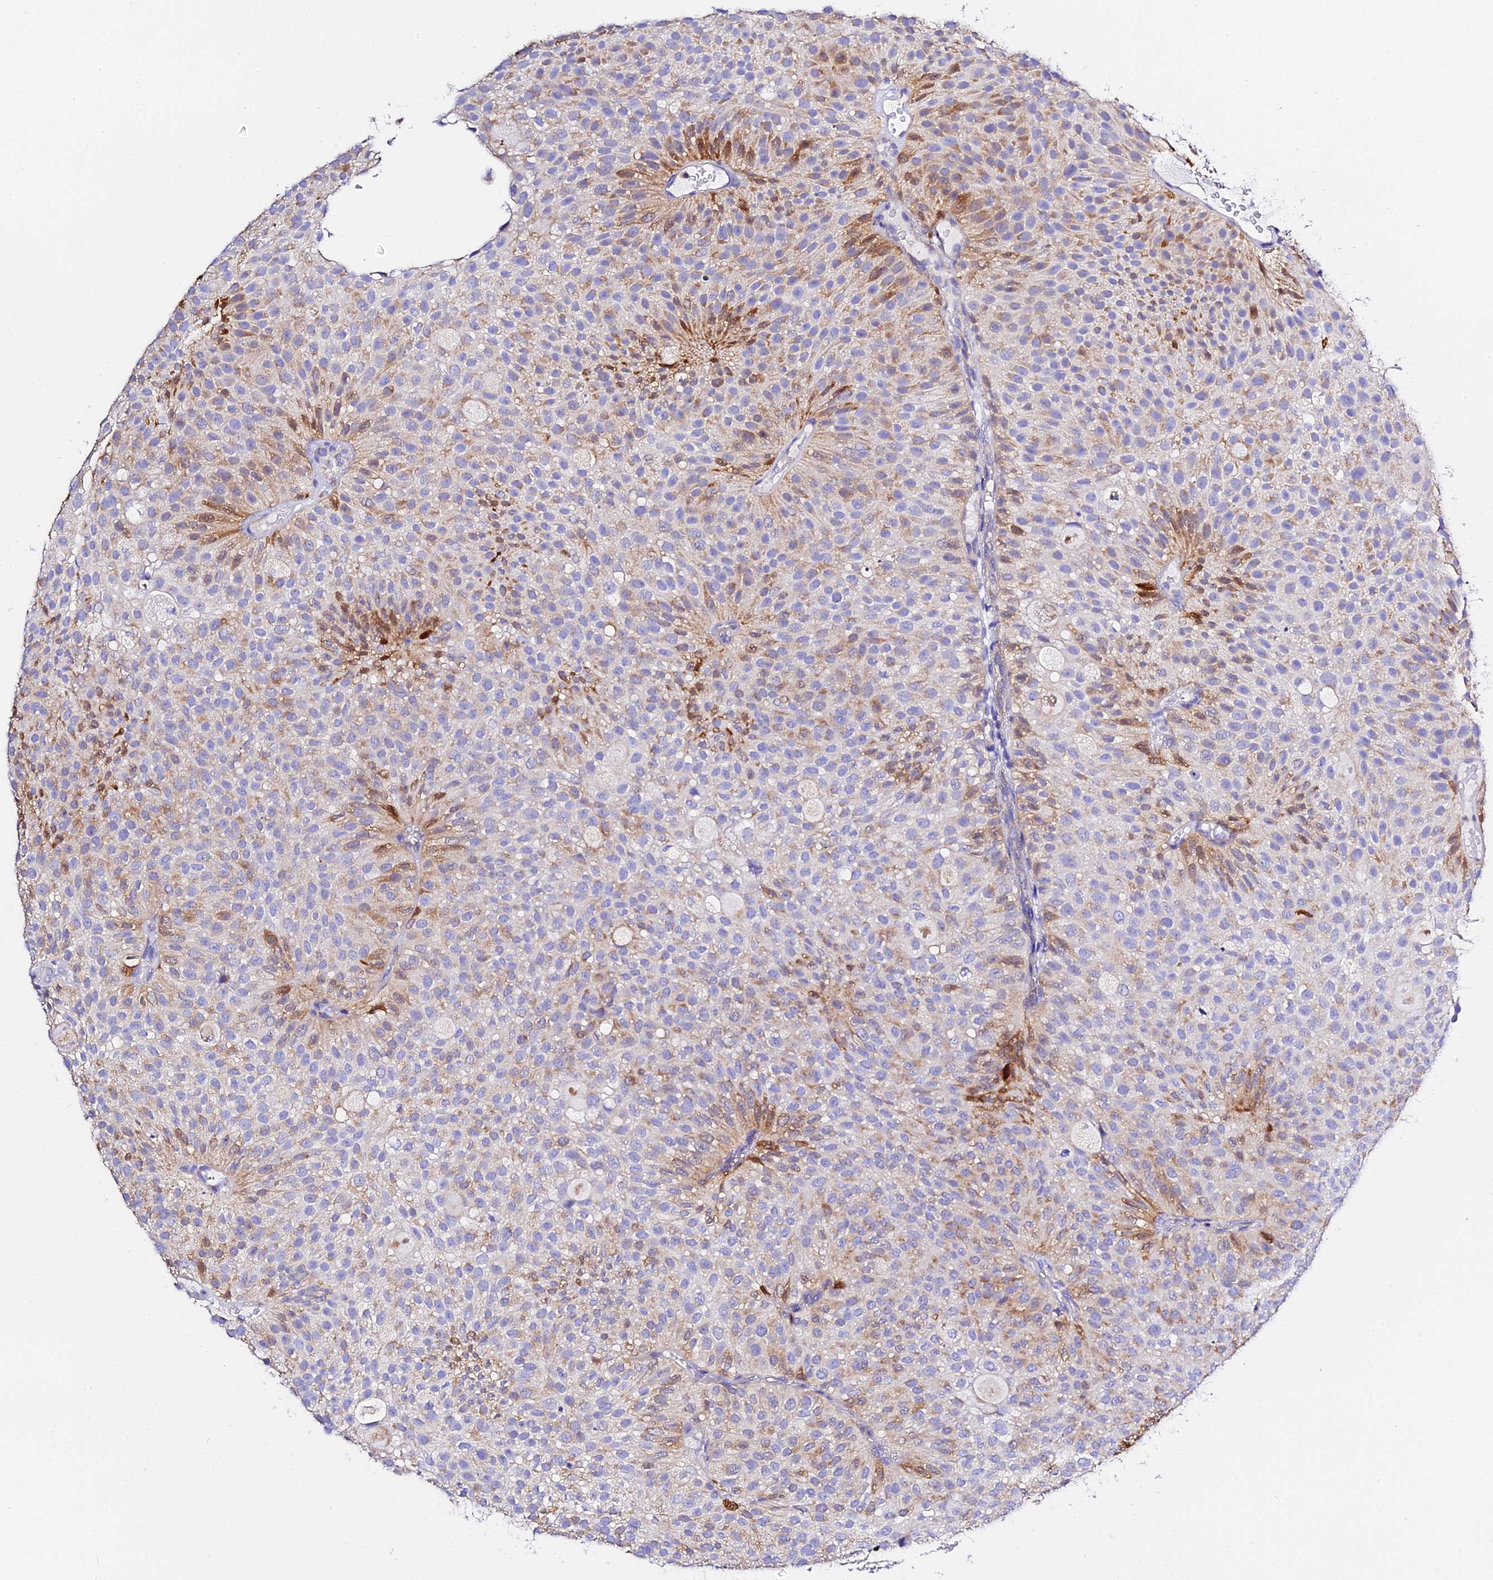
{"staining": {"intensity": "moderate", "quantity": "<25%", "location": "cytoplasmic/membranous"}, "tissue": "urothelial cancer", "cell_type": "Tumor cells", "image_type": "cancer", "snomed": [{"axis": "morphology", "description": "Urothelial carcinoma, Low grade"}, {"axis": "topography", "description": "Urinary bladder"}], "caption": "IHC photomicrograph of low-grade urothelial carcinoma stained for a protein (brown), which demonstrates low levels of moderate cytoplasmic/membranous positivity in approximately <25% of tumor cells.", "gene": "ZNF573", "patient": {"sex": "male", "age": 78}}